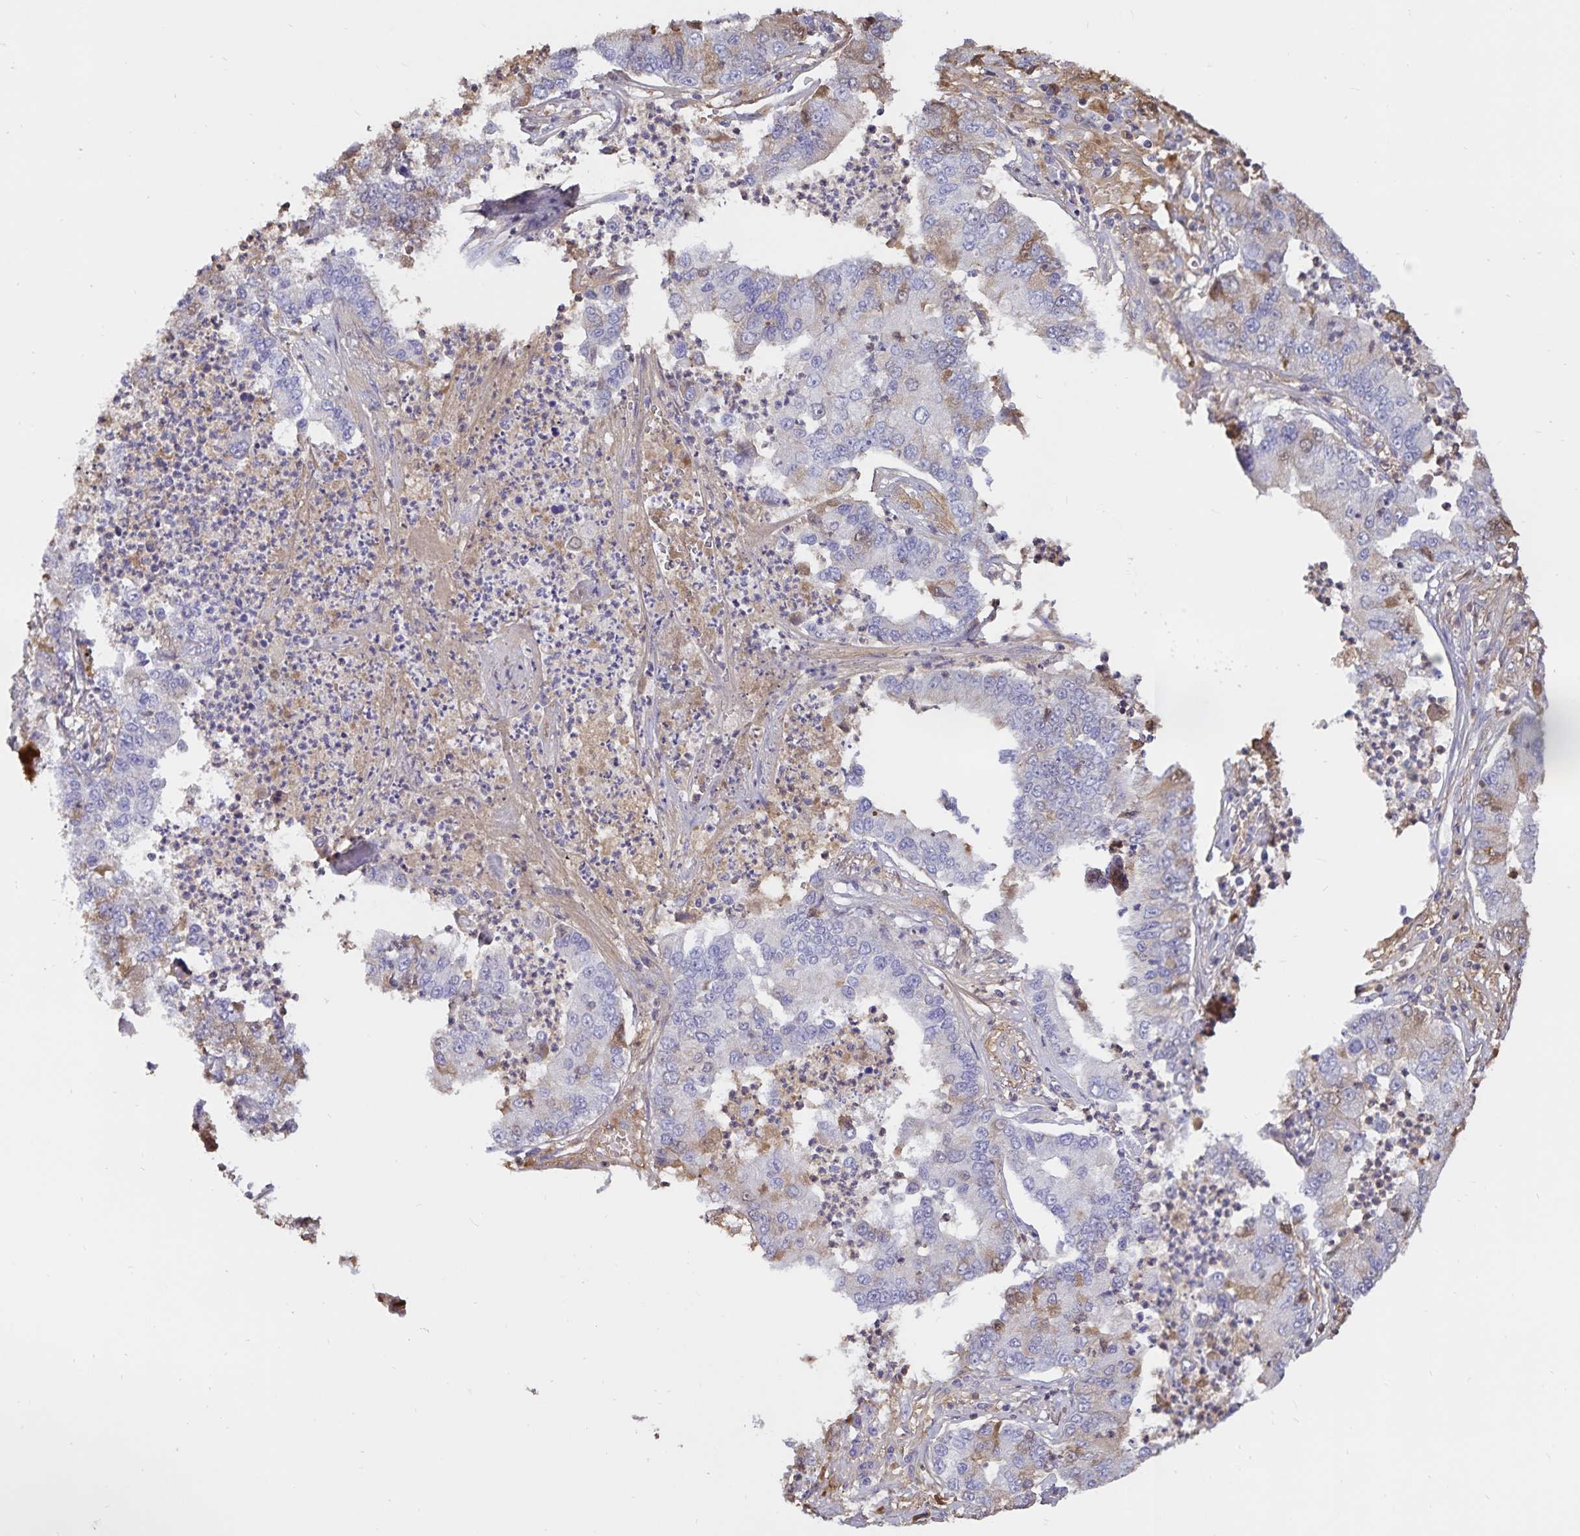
{"staining": {"intensity": "weak", "quantity": "<25%", "location": "cytoplasmic/membranous"}, "tissue": "lung cancer", "cell_type": "Tumor cells", "image_type": "cancer", "snomed": [{"axis": "morphology", "description": "Adenocarcinoma, NOS"}, {"axis": "topography", "description": "Lung"}], "caption": "The photomicrograph displays no staining of tumor cells in lung adenocarcinoma.", "gene": "FGG", "patient": {"sex": "female", "age": 57}}